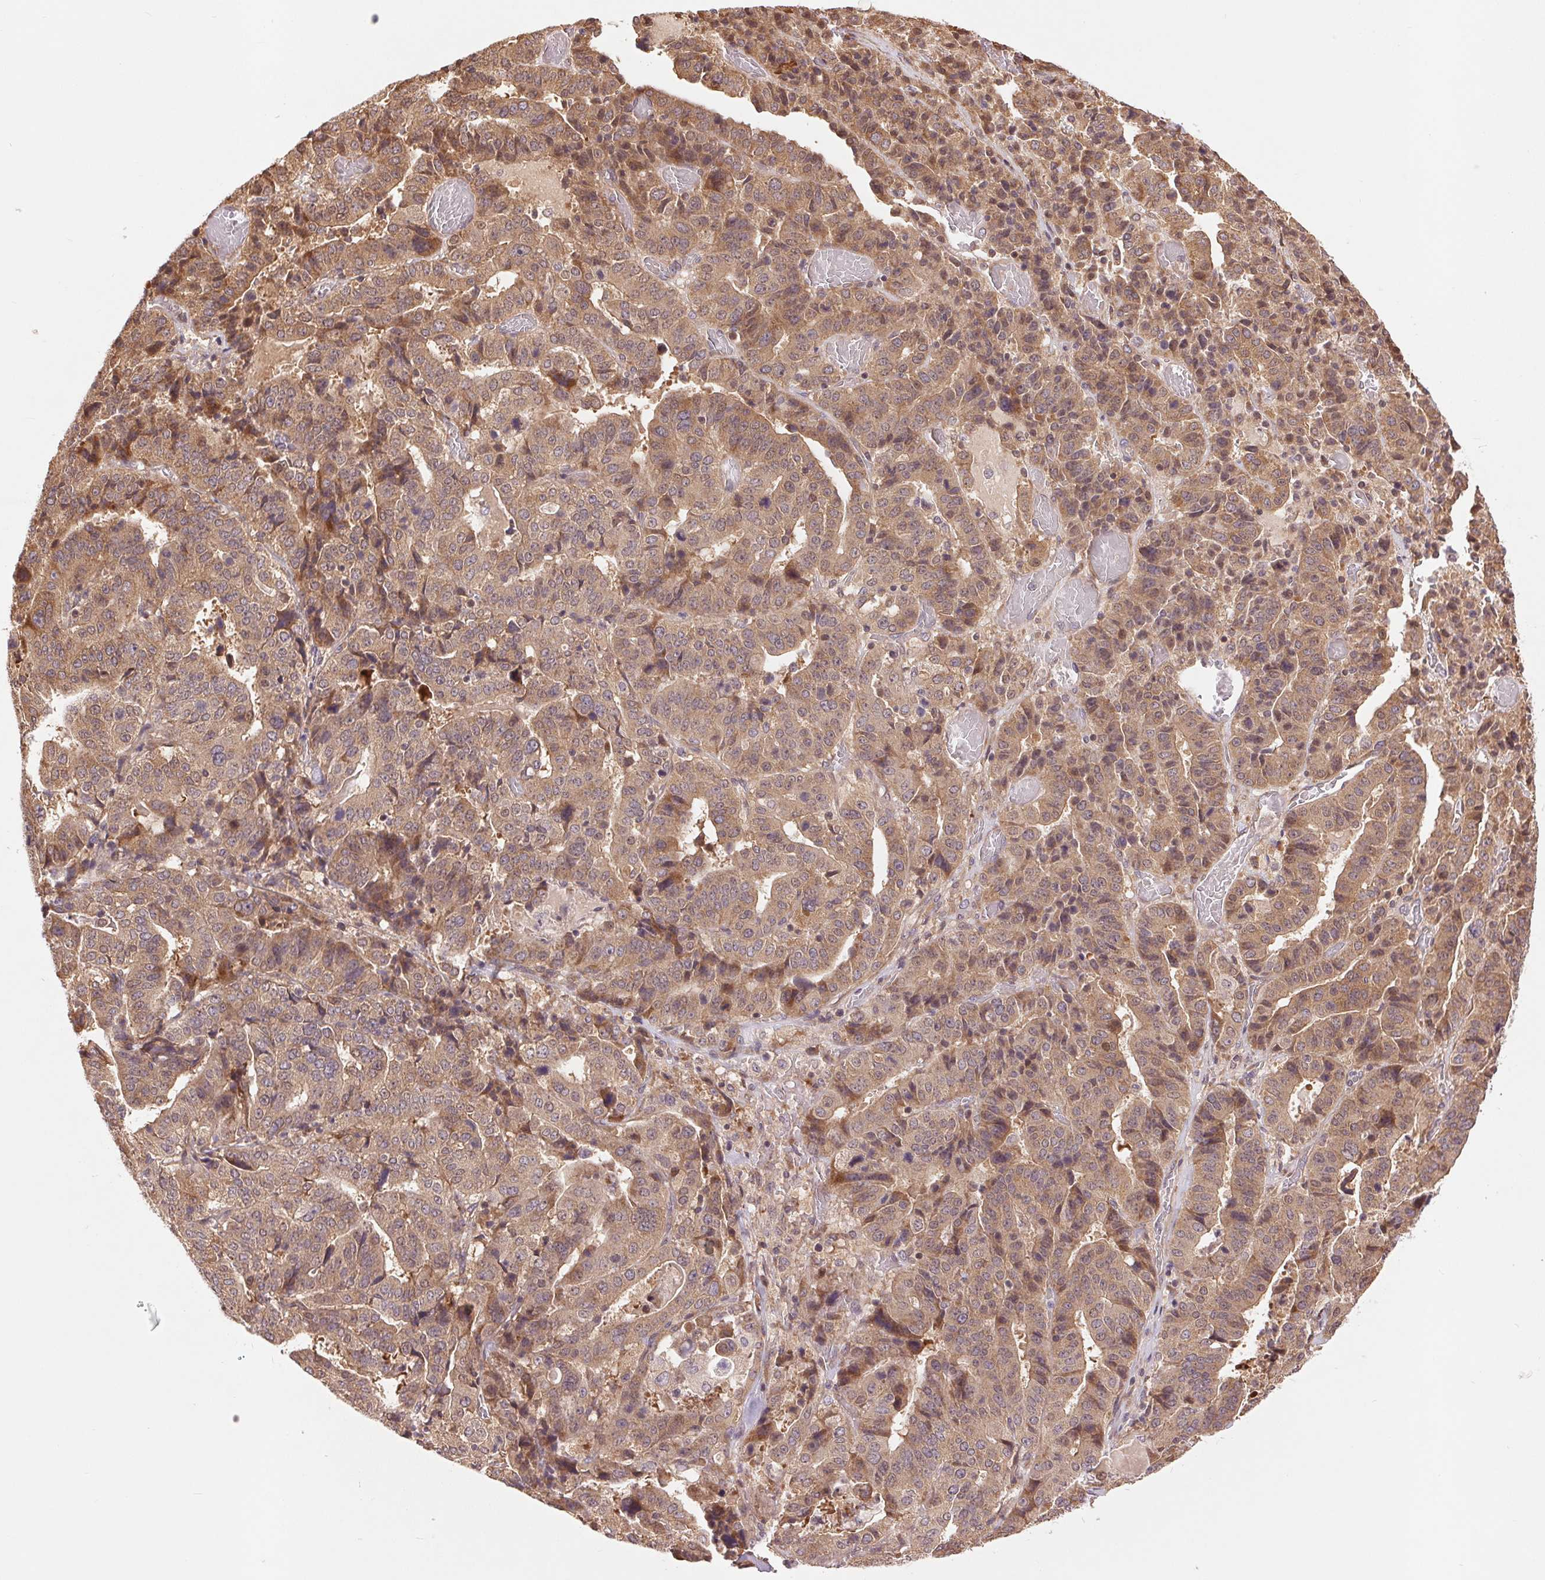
{"staining": {"intensity": "moderate", "quantity": ">75%", "location": "cytoplasmic/membranous"}, "tissue": "stomach cancer", "cell_type": "Tumor cells", "image_type": "cancer", "snomed": [{"axis": "morphology", "description": "Adenocarcinoma, NOS"}, {"axis": "topography", "description": "Stomach"}], "caption": "Immunohistochemistry (IHC) histopathology image of neoplastic tissue: stomach cancer stained using IHC demonstrates medium levels of moderate protein expression localized specifically in the cytoplasmic/membranous of tumor cells, appearing as a cytoplasmic/membranous brown color.", "gene": "BTF3L4", "patient": {"sex": "male", "age": 48}}